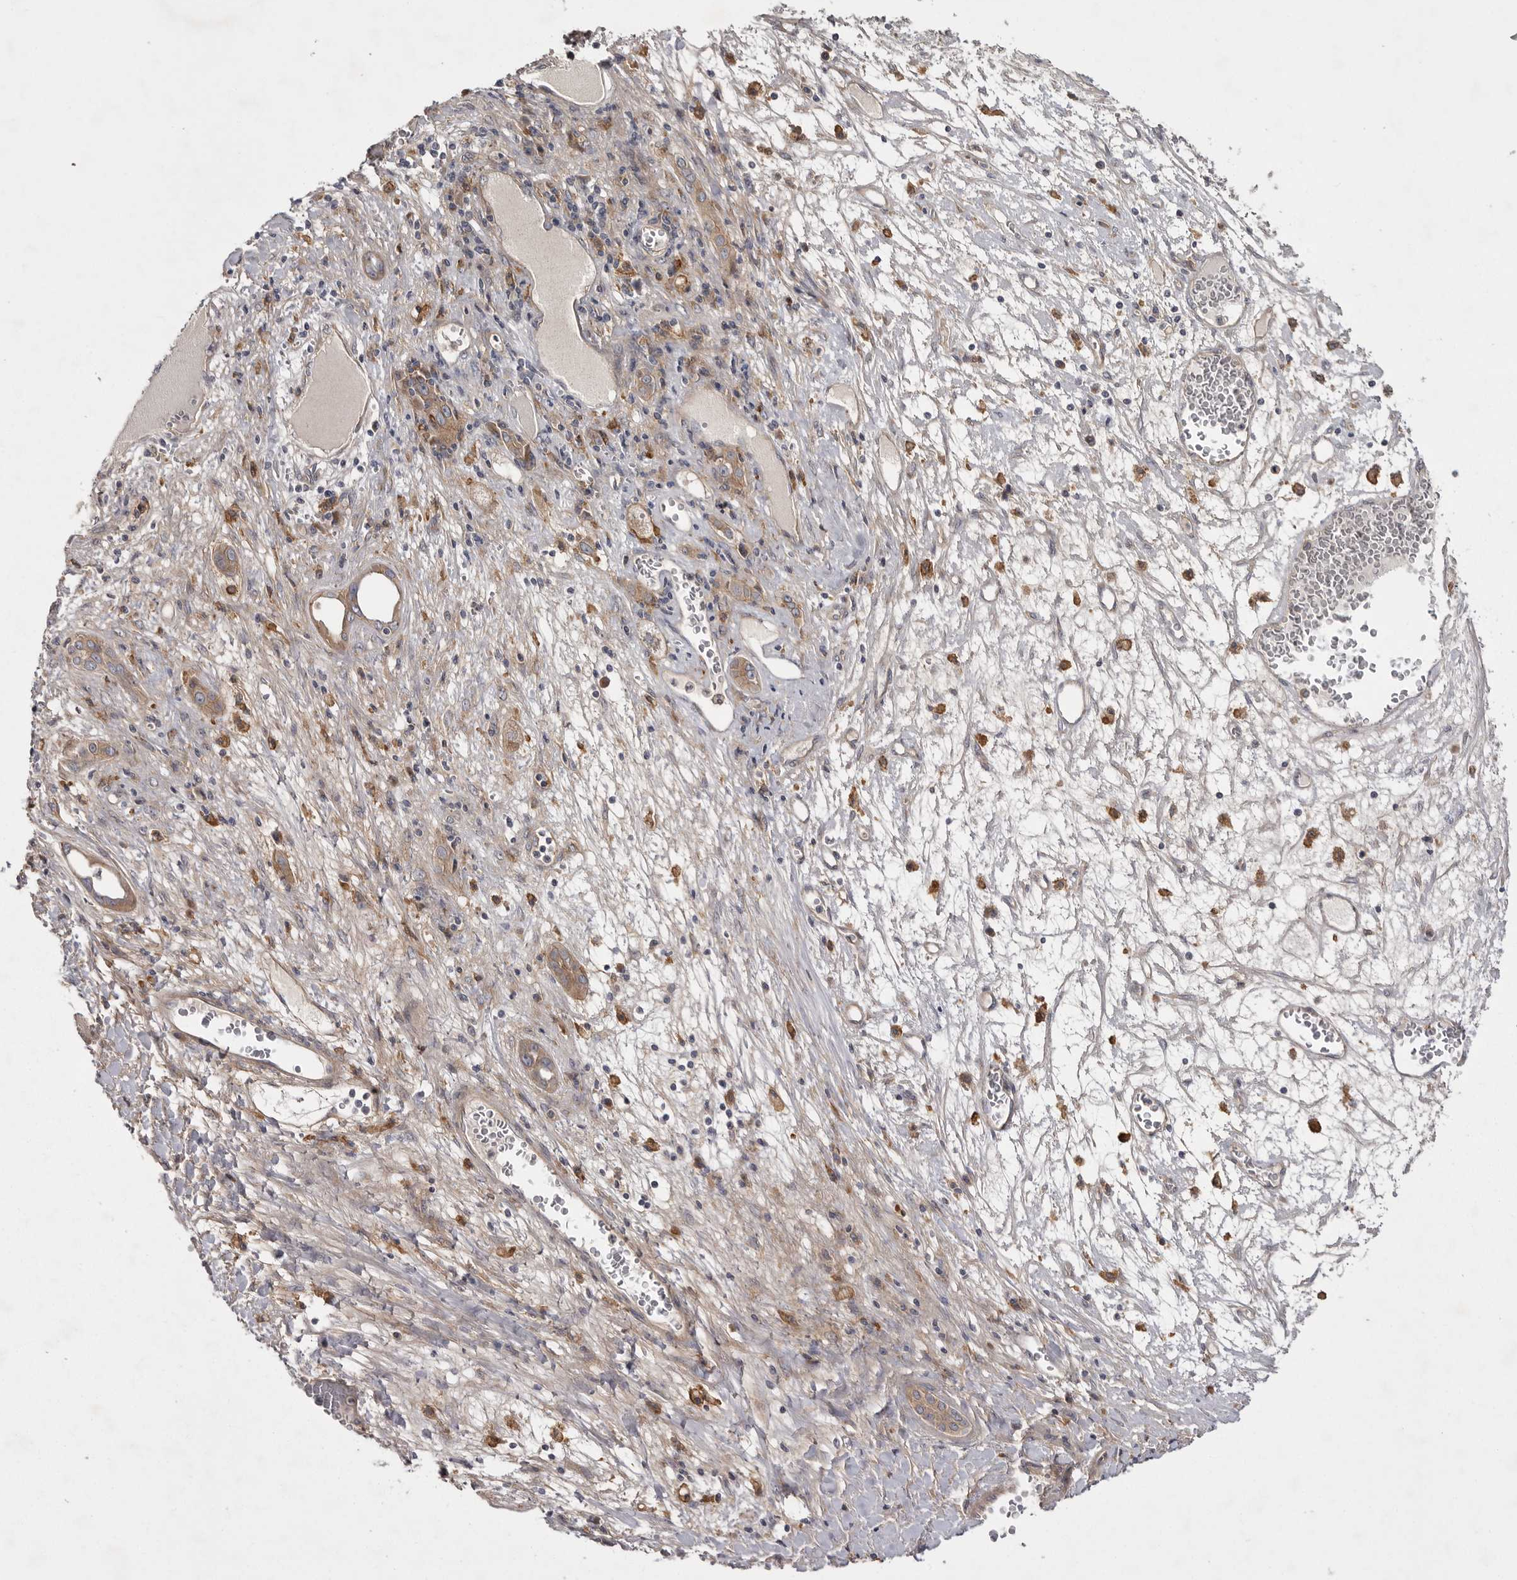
{"staining": {"intensity": "moderate", "quantity": ">75%", "location": "cytoplasmic/membranous"}, "tissue": "liver cancer", "cell_type": "Tumor cells", "image_type": "cancer", "snomed": [{"axis": "morphology", "description": "Carcinoma, Hepatocellular, NOS"}, {"axis": "topography", "description": "Liver"}], "caption": "Approximately >75% of tumor cells in liver cancer show moderate cytoplasmic/membranous protein expression as visualized by brown immunohistochemical staining.", "gene": "OSBPL9", "patient": {"sex": "female", "age": 73}}